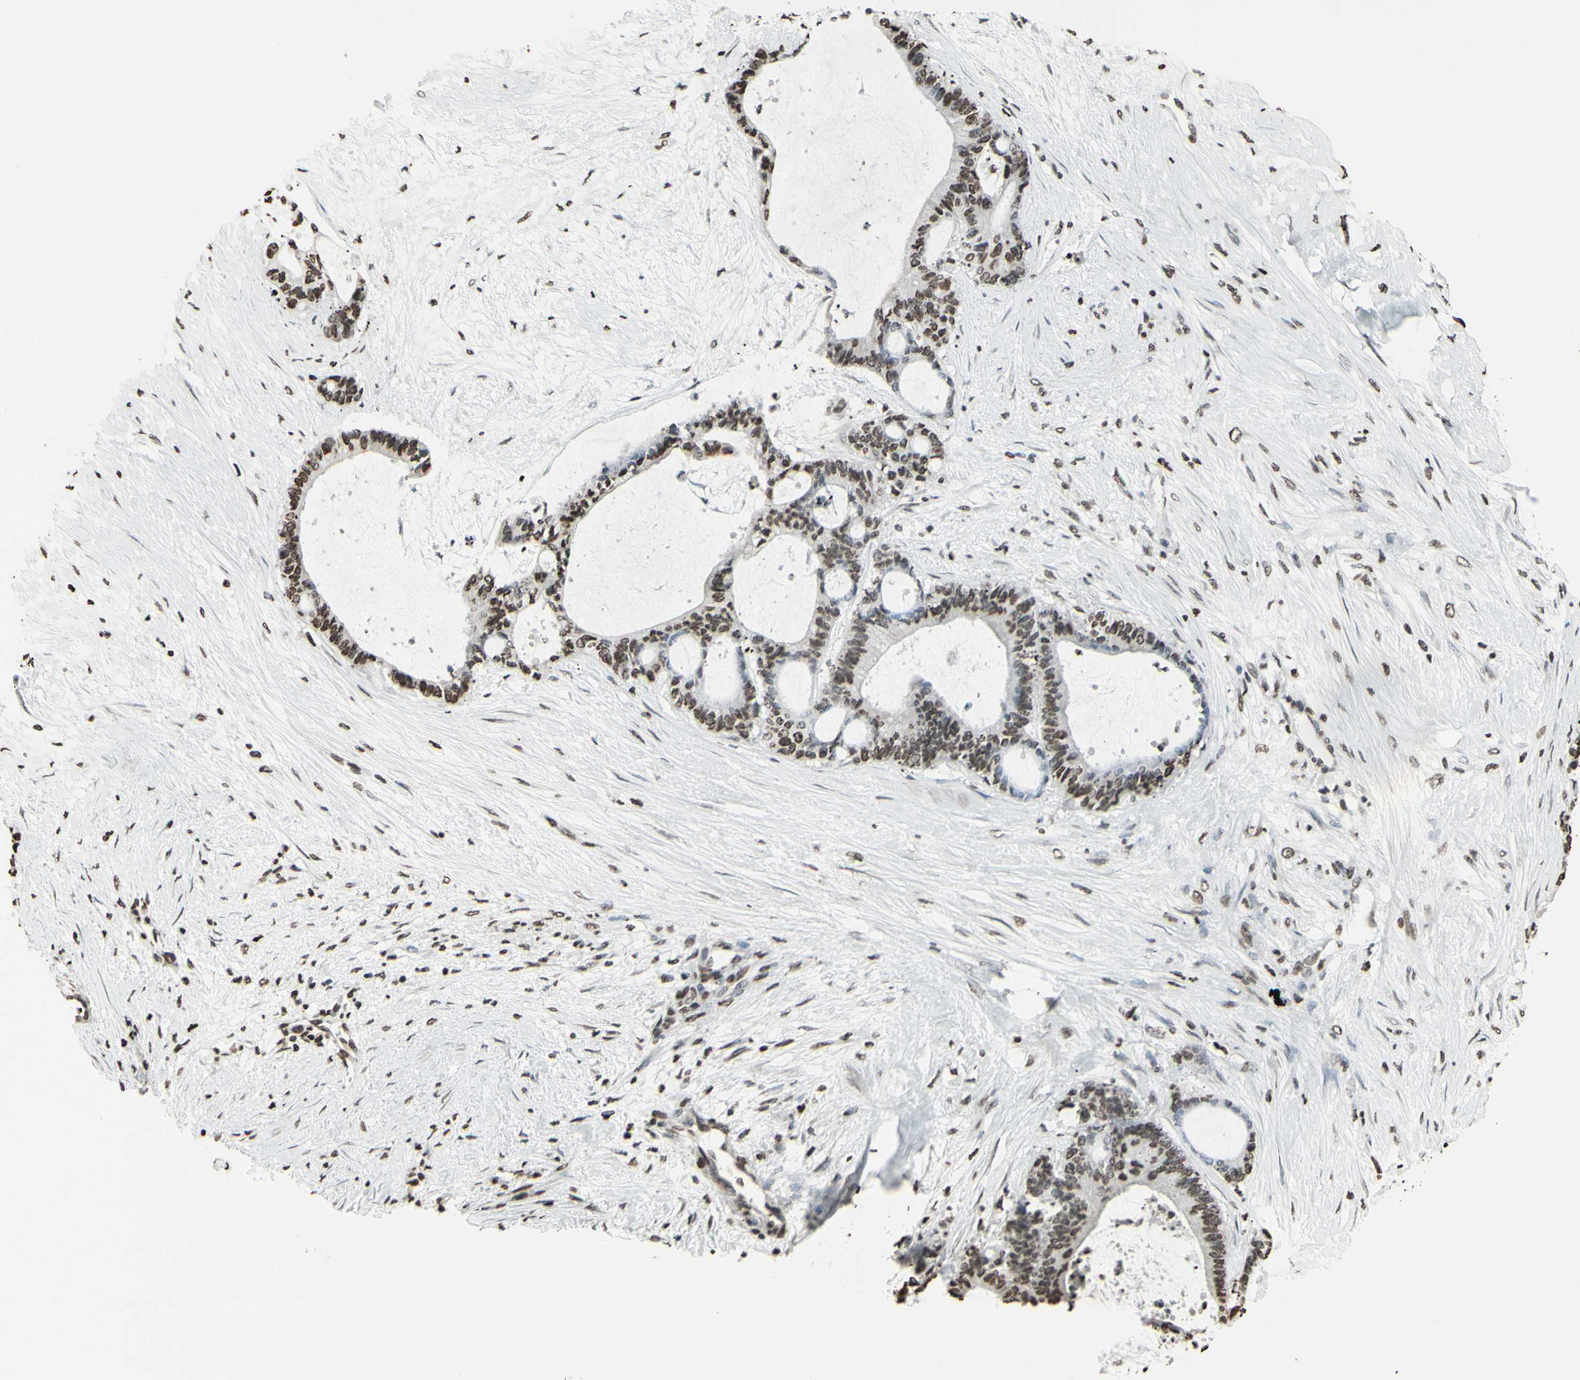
{"staining": {"intensity": "weak", "quantity": "25%-75%", "location": "nuclear"}, "tissue": "liver cancer", "cell_type": "Tumor cells", "image_type": "cancer", "snomed": [{"axis": "morphology", "description": "Cholangiocarcinoma"}, {"axis": "topography", "description": "Liver"}], "caption": "A micrograph showing weak nuclear staining in about 25%-75% of tumor cells in liver cancer (cholangiocarcinoma), as visualized by brown immunohistochemical staining.", "gene": "CD79B", "patient": {"sex": "female", "age": 73}}